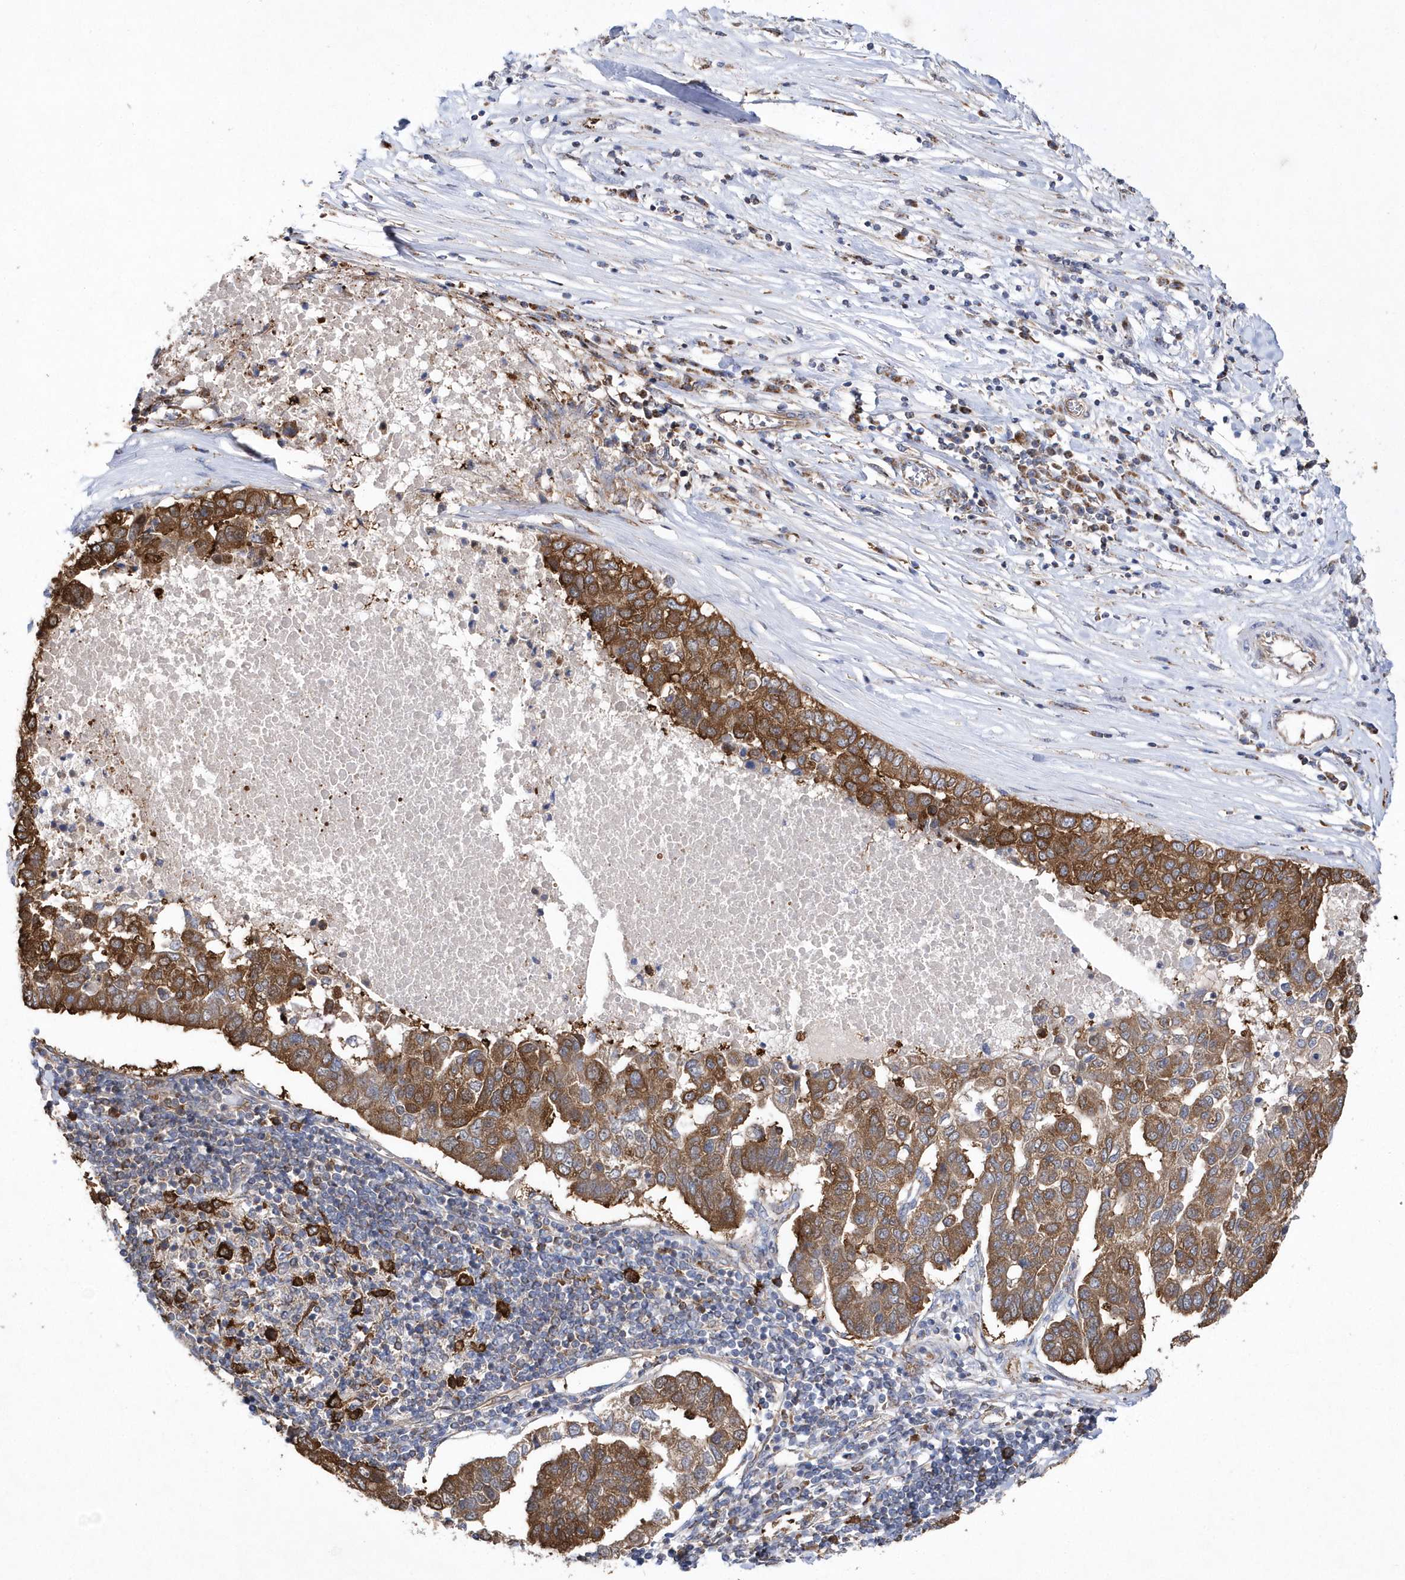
{"staining": {"intensity": "moderate", "quantity": ">75%", "location": "cytoplasmic/membranous"}, "tissue": "pancreatic cancer", "cell_type": "Tumor cells", "image_type": "cancer", "snomed": [{"axis": "morphology", "description": "Adenocarcinoma, NOS"}, {"axis": "topography", "description": "Pancreas"}], "caption": "Immunohistochemical staining of human pancreatic cancer reveals medium levels of moderate cytoplasmic/membranous positivity in approximately >75% of tumor cells.", "gene": "JKAMP", "patient": {"sex": "female", "age": 61}}